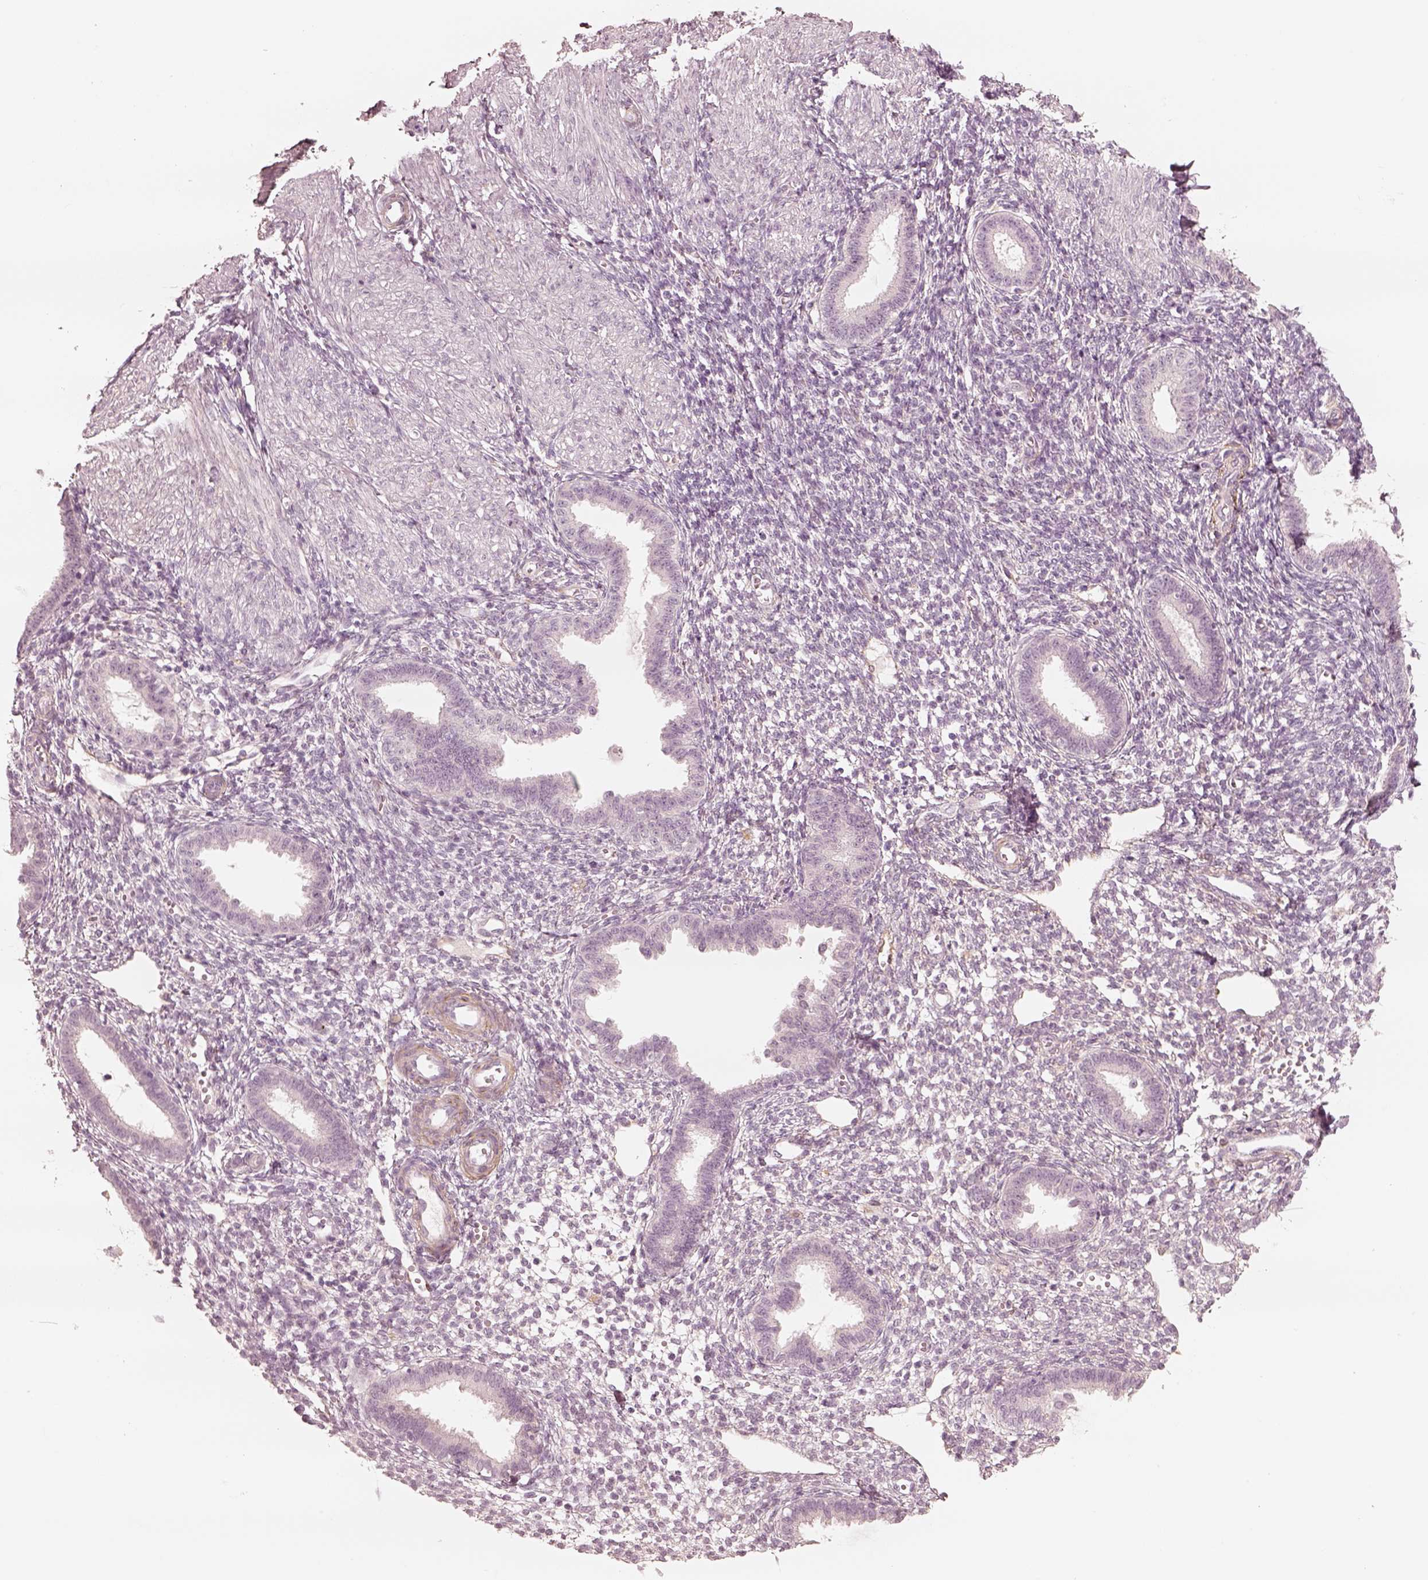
{"staining": {"intensity": "negative", "quantity": "none", "location": "none"}, "tissue": "endometrium", "cell_type": "Cells in endometrial stroma", "image_type": "normal", "snomed": [{"axis": "morphology", "description": "Normal tissue, NOS"}, {"axis": "topography", "description": "Endometrium"}], "caption": "Immunohistochemical staining of normal human endometrium exhibits no significant staining in cells in endometrial stroma. (Stains: DAB immunohistochemistry with hematoxylin counter stain, Microscopy: brightfield microscopy at high magnification).", "gene": "DNAAF9", "patient": {"sex": "female", "age": 36}}